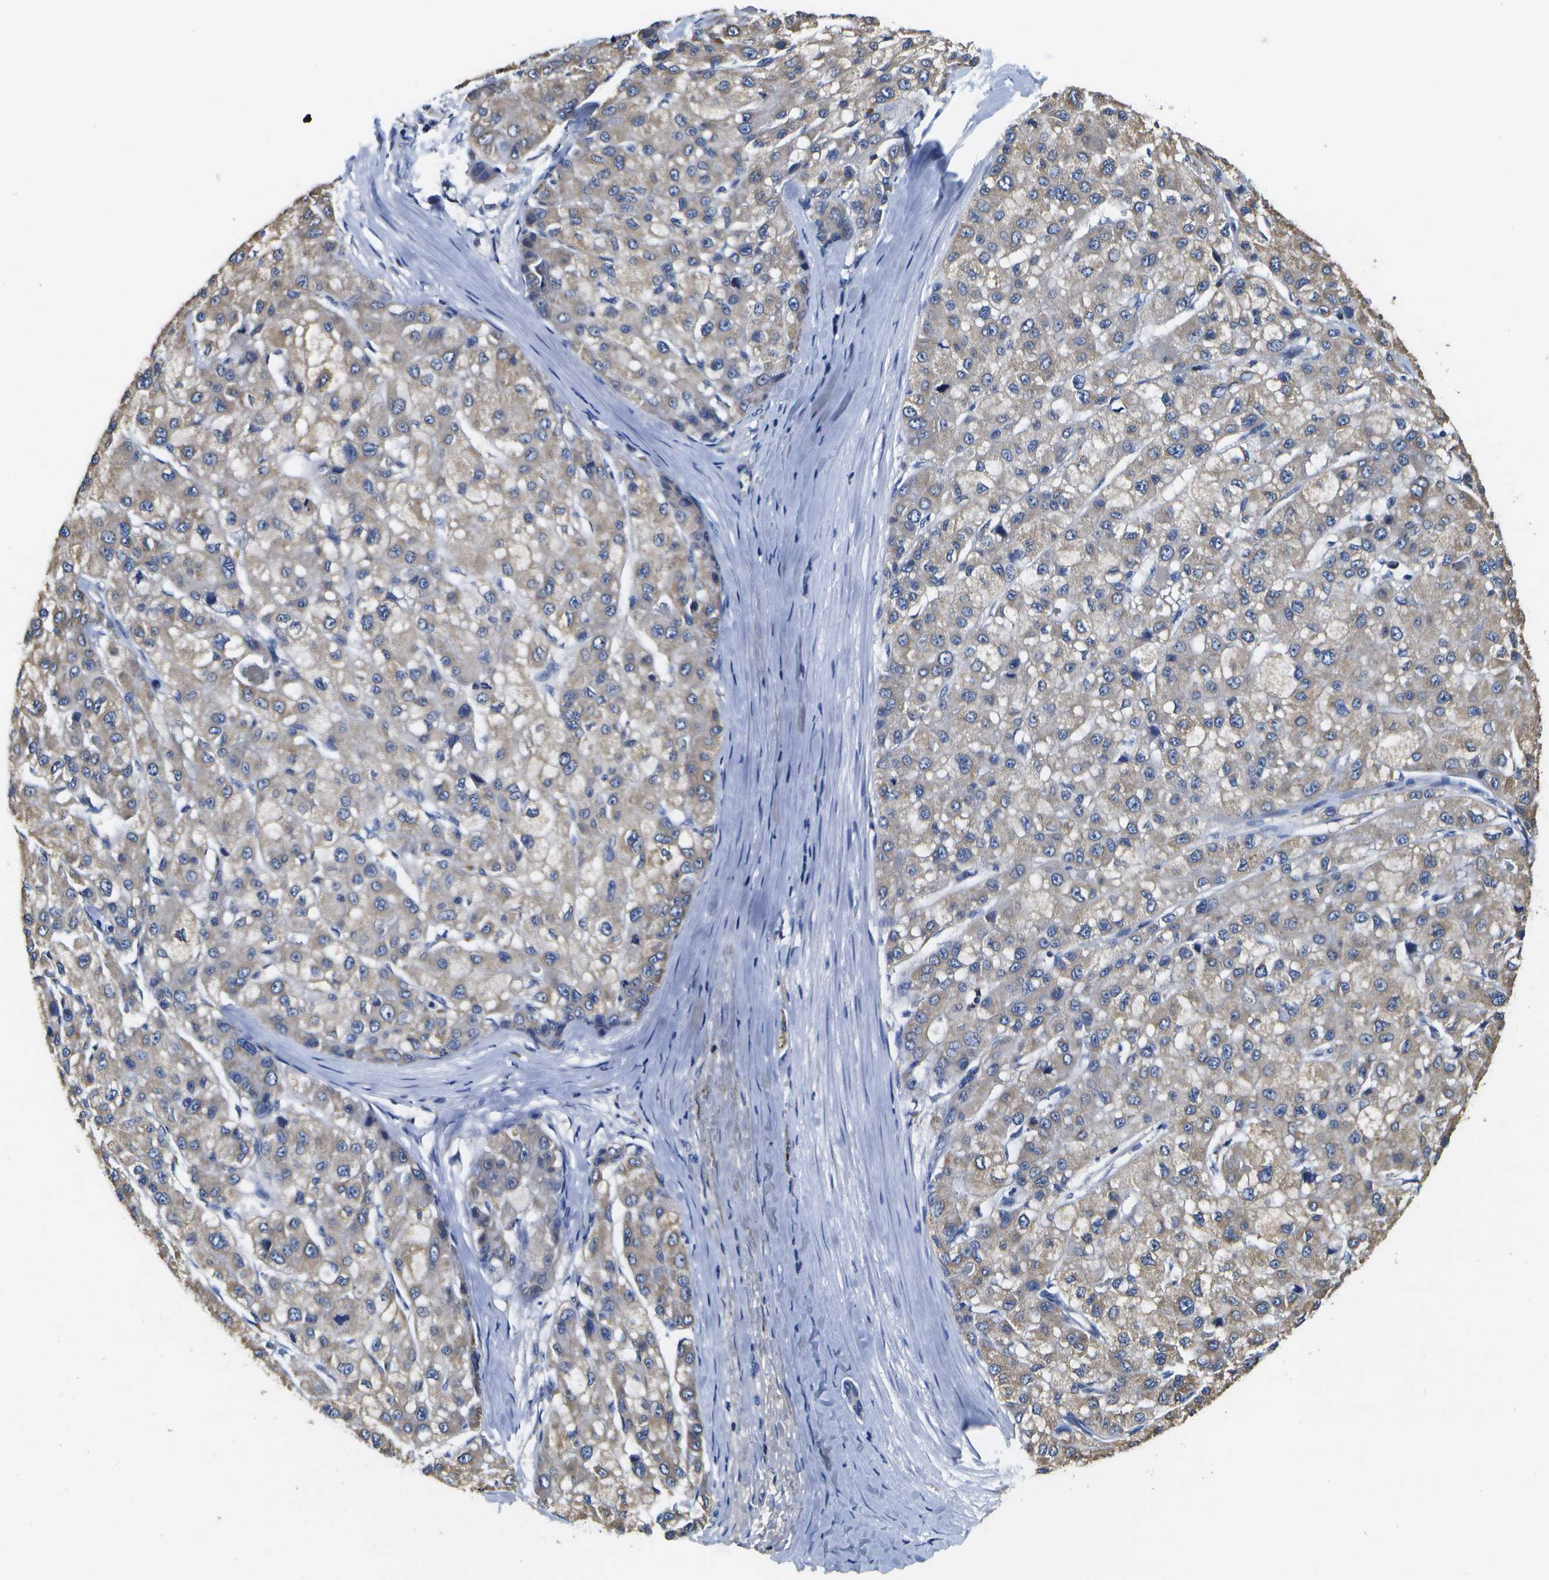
{"staining": {"intensity": "weak", "quantity": ">75%", "location": "cytoplasmic/membranous"}, "tissue": "liver cancer", "cell_type": "Tumor cells", "image_type": "cancer", "snomed": [{"axis": "morphology", "description": "Carcinoma, Hepatocellular, NOS"}, {"axis": "topography", "description": "Liver"}], "caption": "Immunohistochemical staining of human liver cancer (hepatocellular carcinoma) displays low levels of weak cytoplasmic/membranous protein positivity in approximately >75% of tumor cells.", "gene": "DSE", "patient": {"sex": "male", "age": 80}}